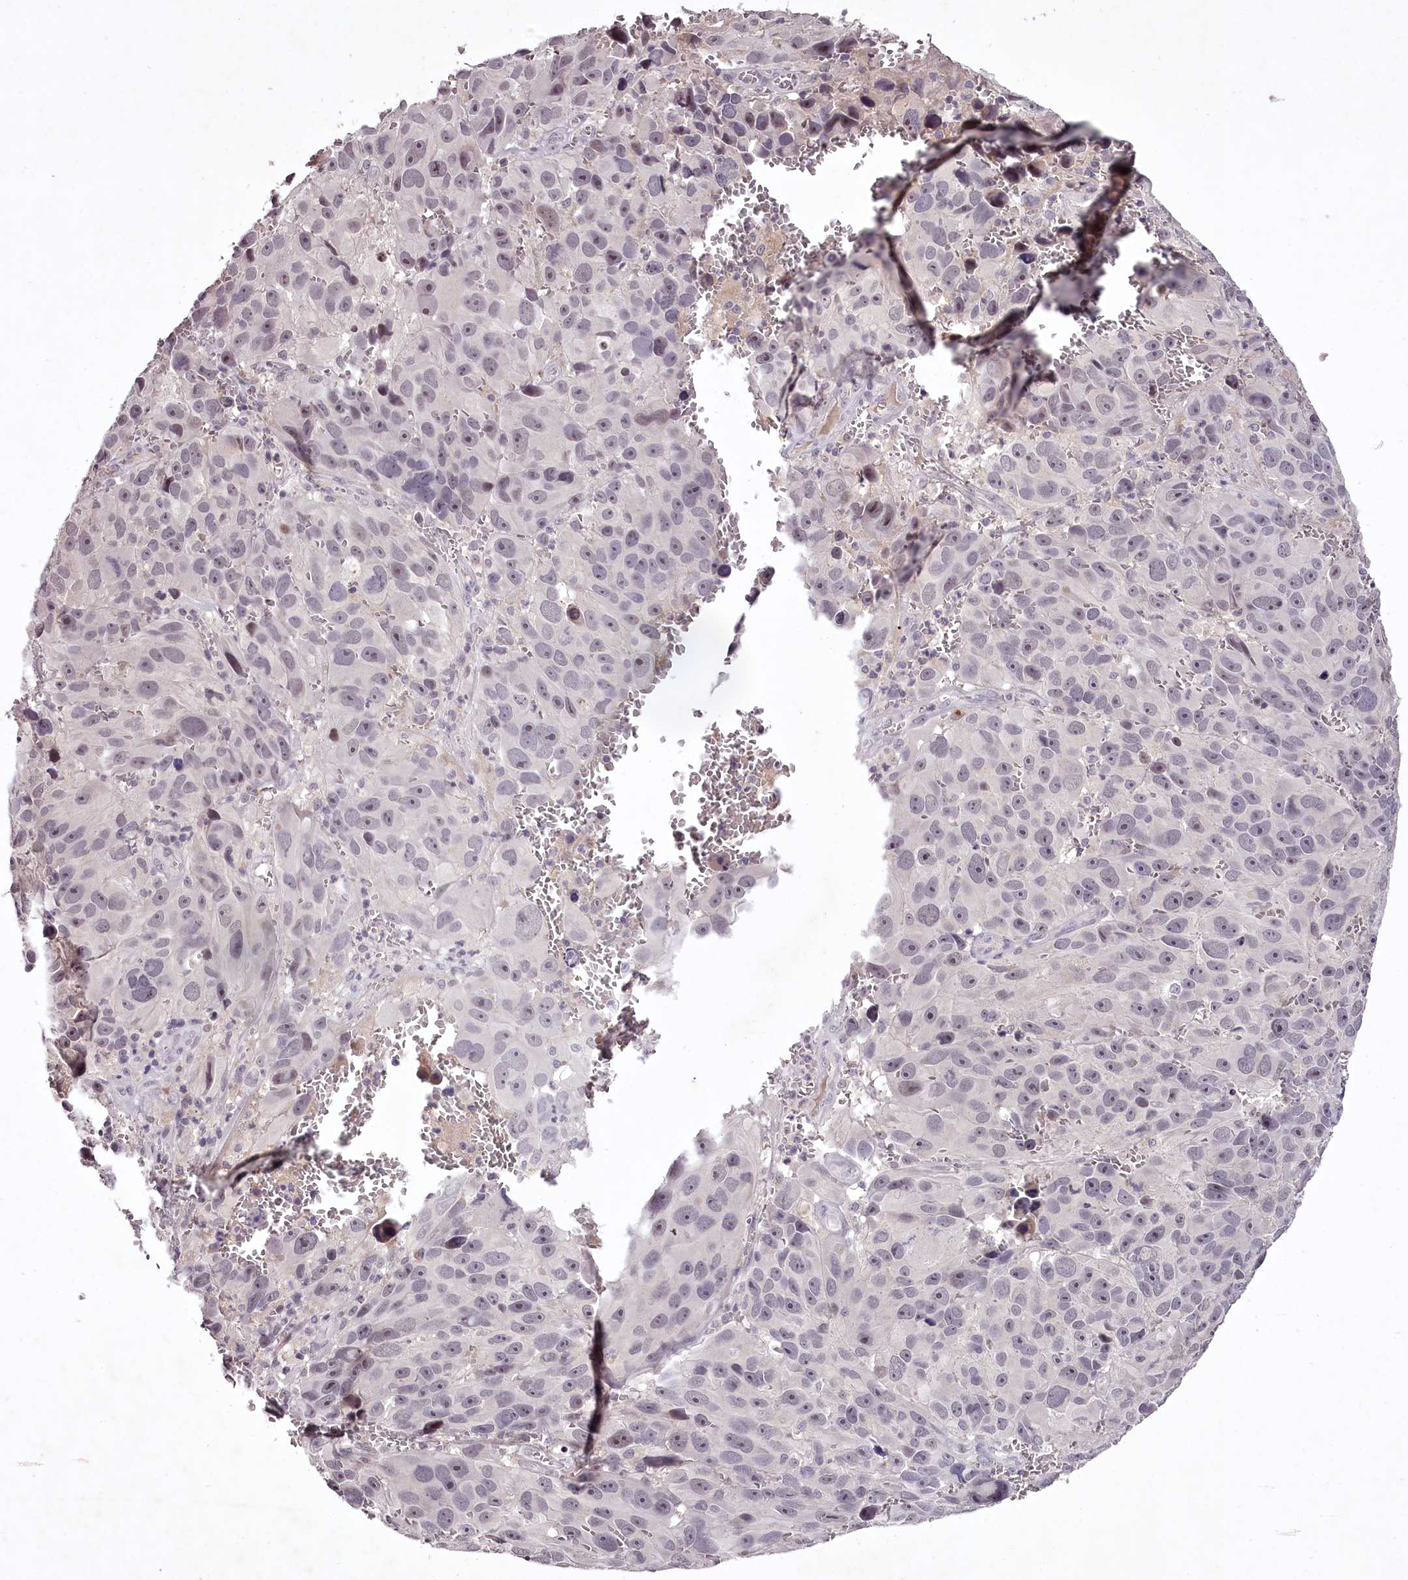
{"staining": {"intensity": "negative", "quantity": "none", "location": "none"}, "tissue": "melanoma", "cell_type": "Tumor cells", "image_type": "cancer", "snomed": [{"axis": "morphology", "description": "Malignant melanoma, NOS"}, {"axis": "topography", "description": "Skin"}], "caption": "Immunohistochemistry (IHC) image of human melanoma stained for a protein (brown), which shows no staining in tumor cells. The staining was performed using DAB to visualize the protein expression in brown, while the nuclei were stained in blue with hematoxylin (Magnification: 20x).", "gene": "RBMXL2", "patient": {"sex": "male", "age": 84}}